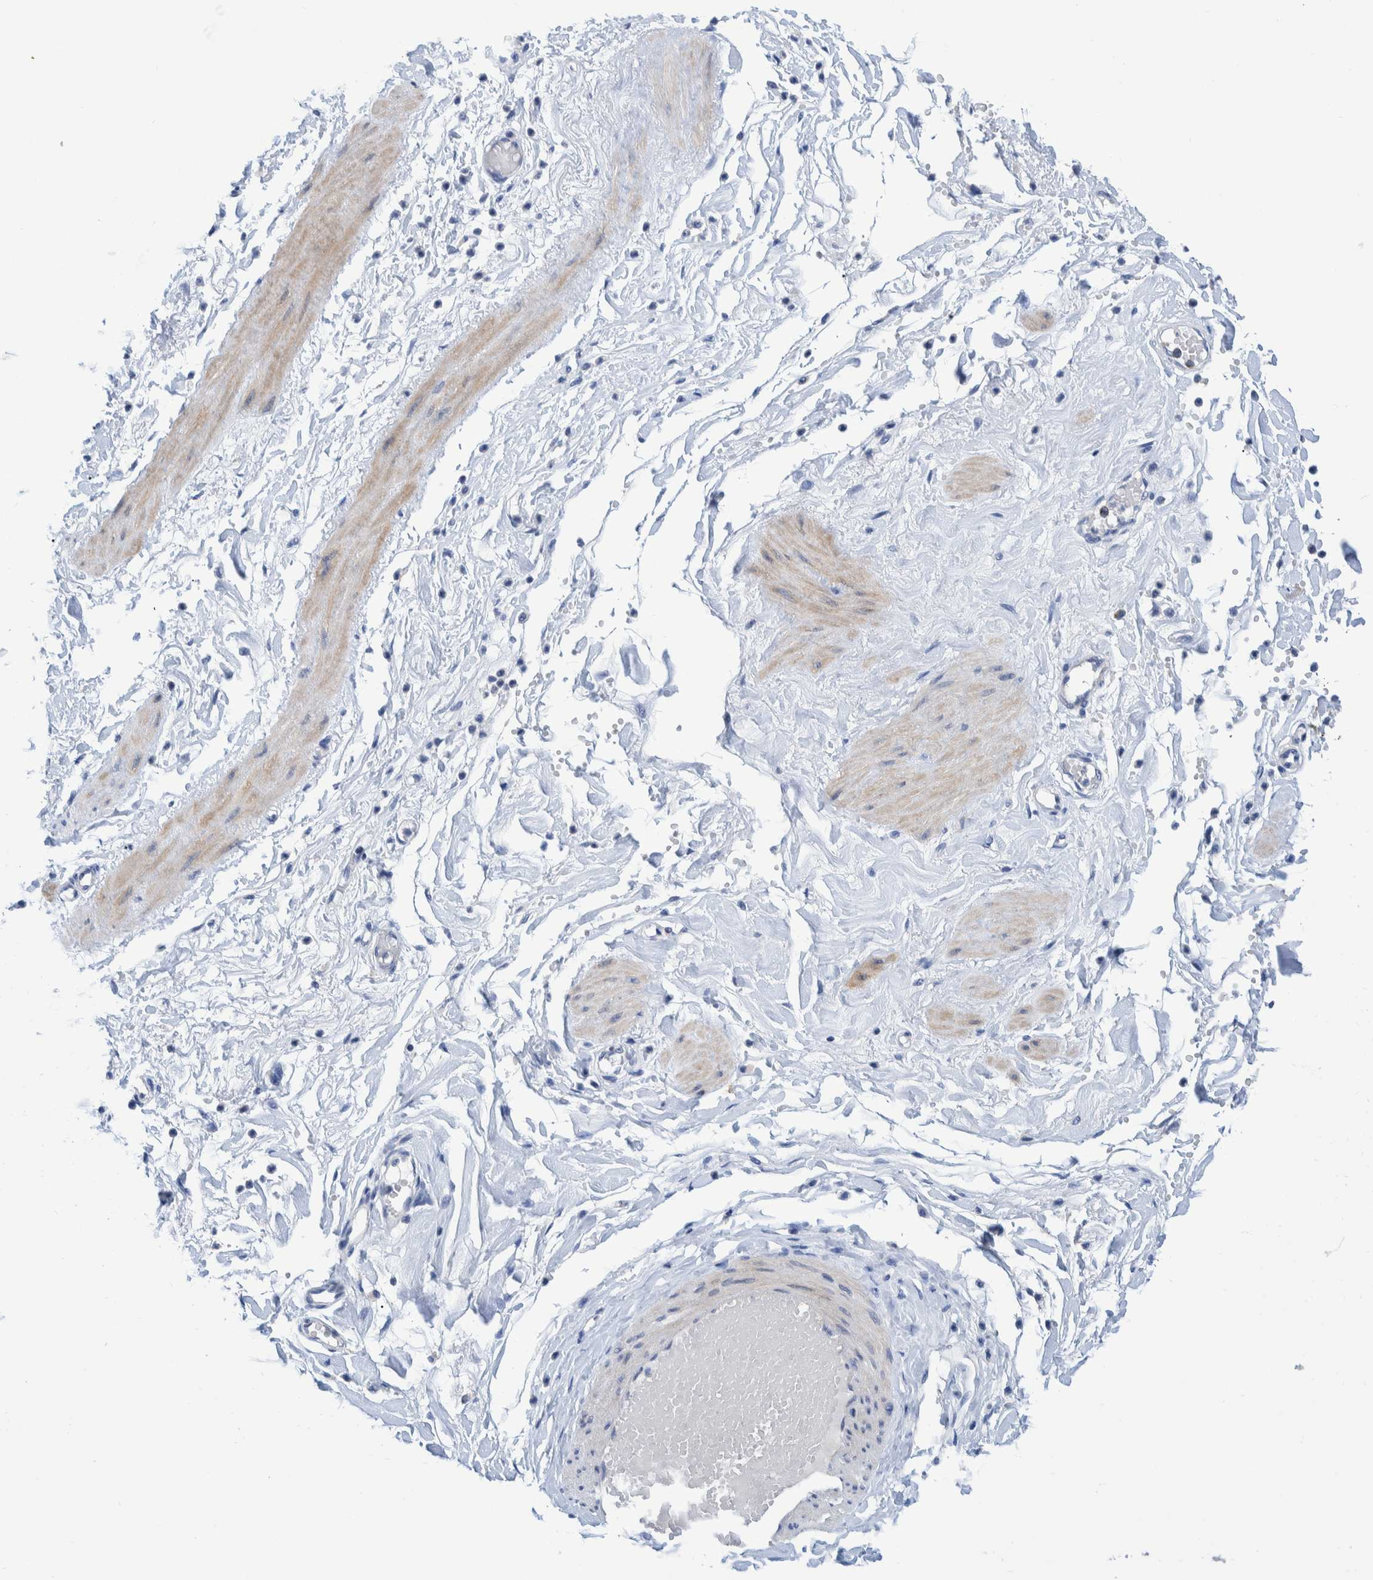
{"staining": {"intensity": "negative", "quantity": "none", "location": "none"}, "tissue": "adipose tissue", "cell_type": "Adipocytes", "image_type": "normal", "snomed": [{"axis": "morphology", "description": "Normal tissue, NOS"}, {"axis": "topography", "description": "Soft tissue"}], "caption": "DAB immunohistochemical staining of benign human adipose tissue exhibits no significant positivity in adipocytes.", "gene": "MKS1", "patient": {"sex": "male", "age": 72}}